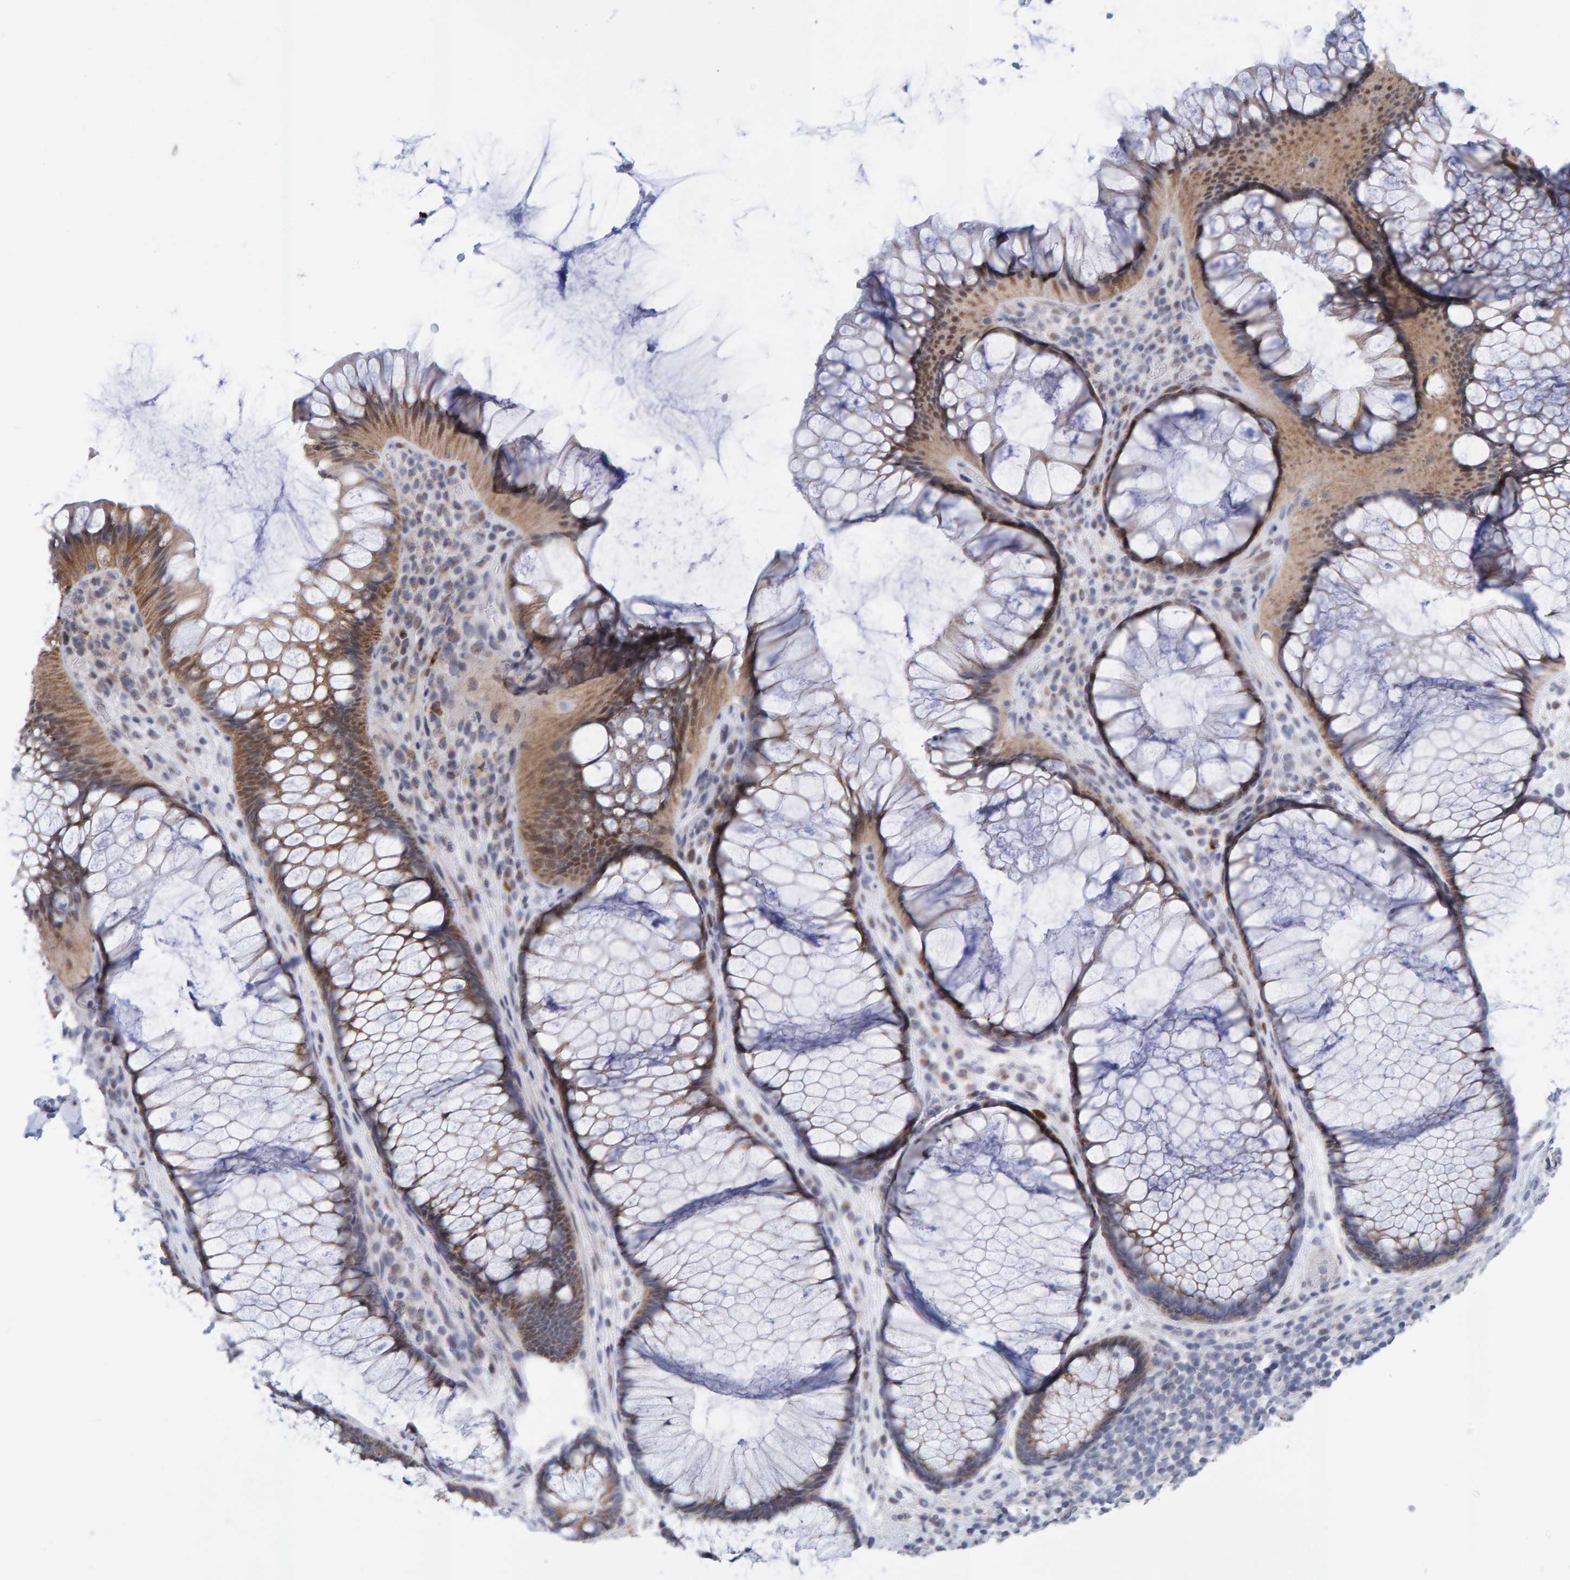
{"staining": {"intensity": "moderate", "quantity": ">75%", "location": "cytoplasmic/membranous"}, "tissue": "rectum", "cell_type": "Glandular cells", "image_type": "normal", "snomed": [{"axis": "morphology", "description": "Normal tissue, NOS"}, {"axis": "topography", "description": "Rectum"}], "caption": "A micrograph of human rectum stained for a protein shows moderate cytoplasmic/membranous brown staining in glandular cells.", "gene": "USP43", "patient": {"sex": "male", "age": 51}}